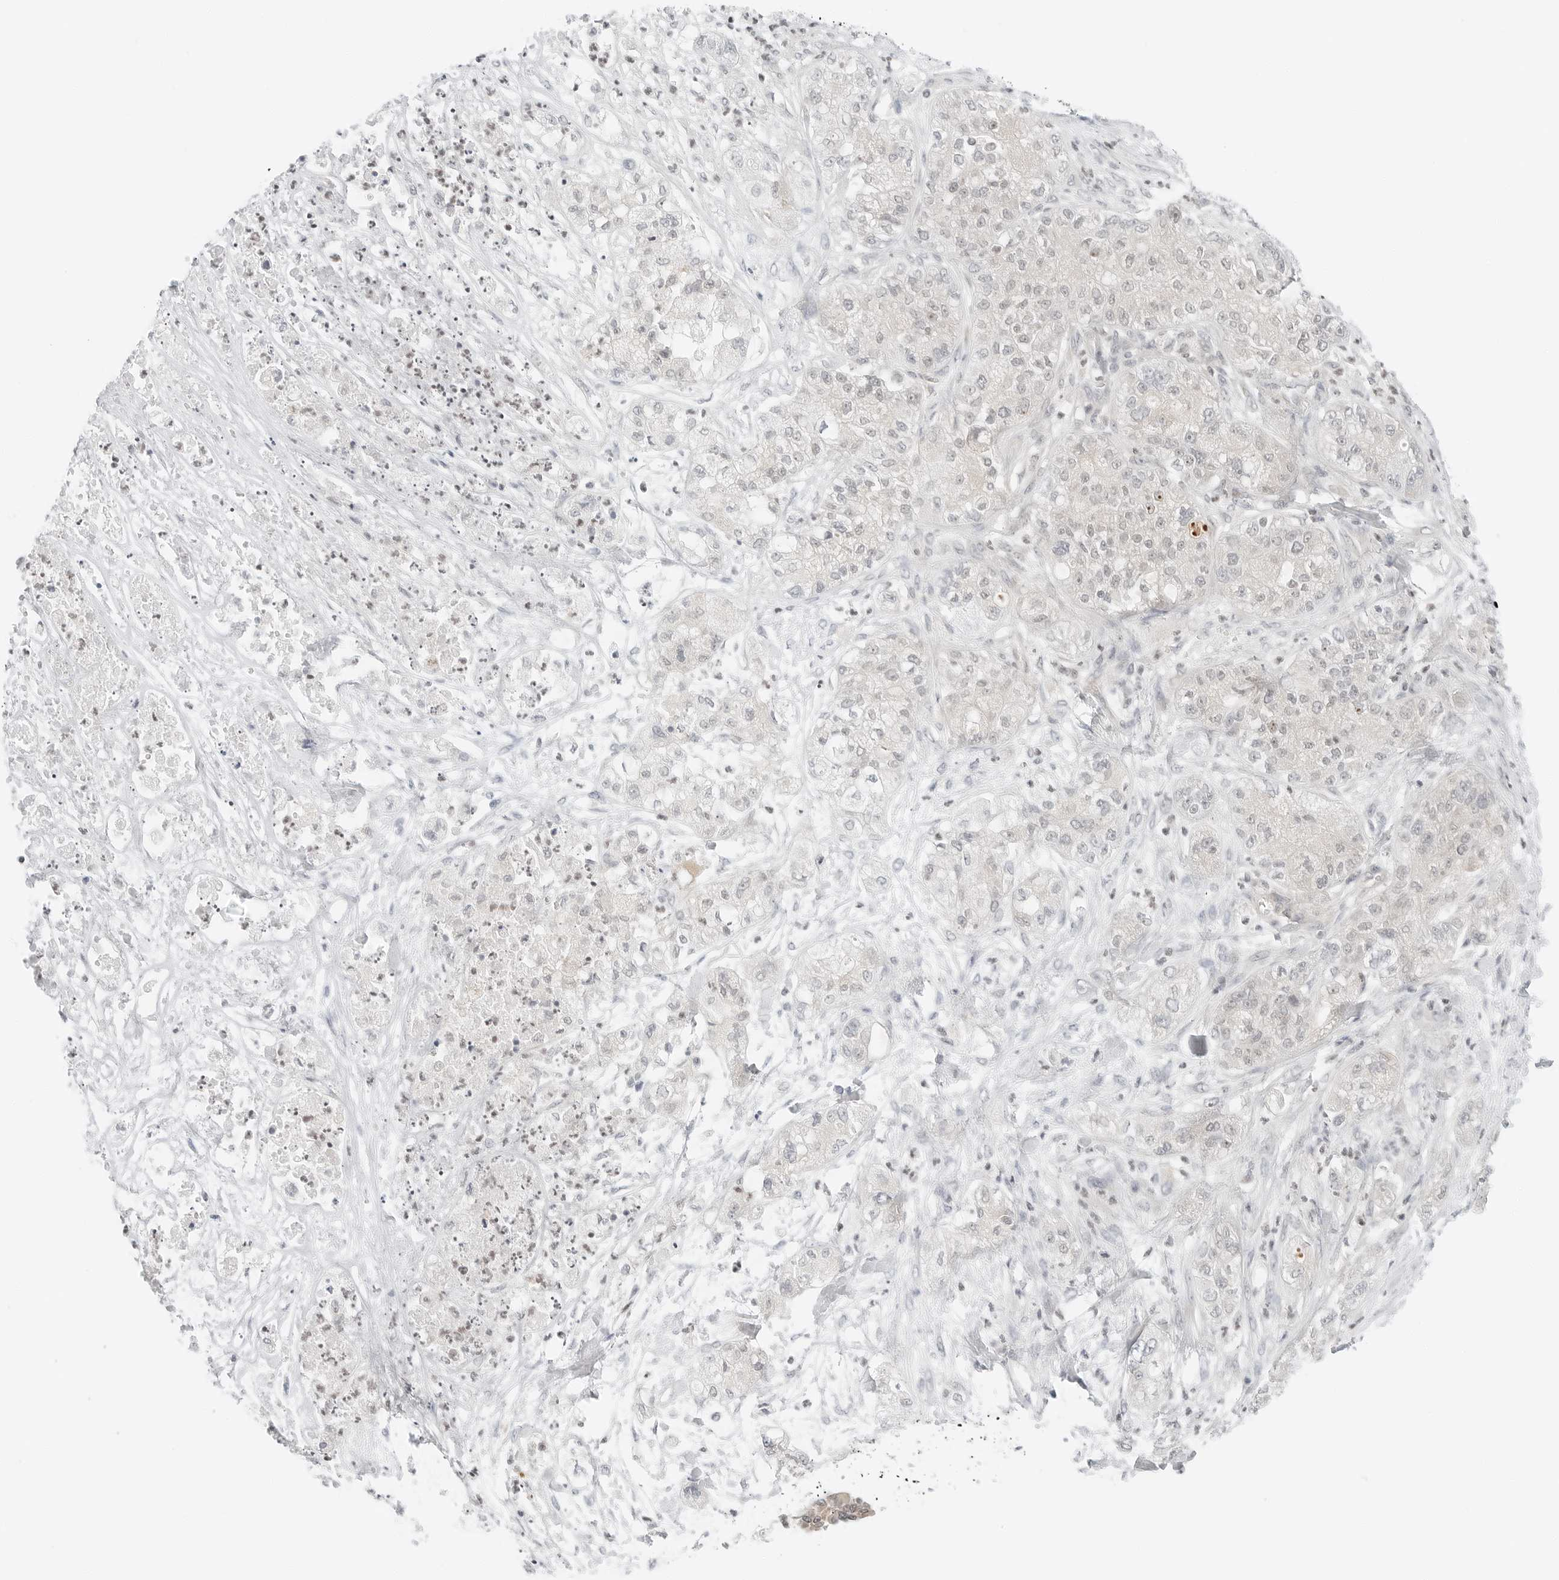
{"staining": {"intensity": "weak", "quantity": "<25%", "location": "nuclear"}, "tissue": "pancreatic cancer", "cell_type": "Tumor cells", "image_type": "cancer", "snomed": [{"axis": "morphology", "description": "Adenocarcinoma, NOS"}, {"axis": "topography", "description": "Pancreas"}], "caption": "A micrograph of pancreatic adenocarcinoma stained for a protein reveals no brown staining in tumor cells.", "gene": "IQCC", "patient": {"sex": "female", "age": 78}}